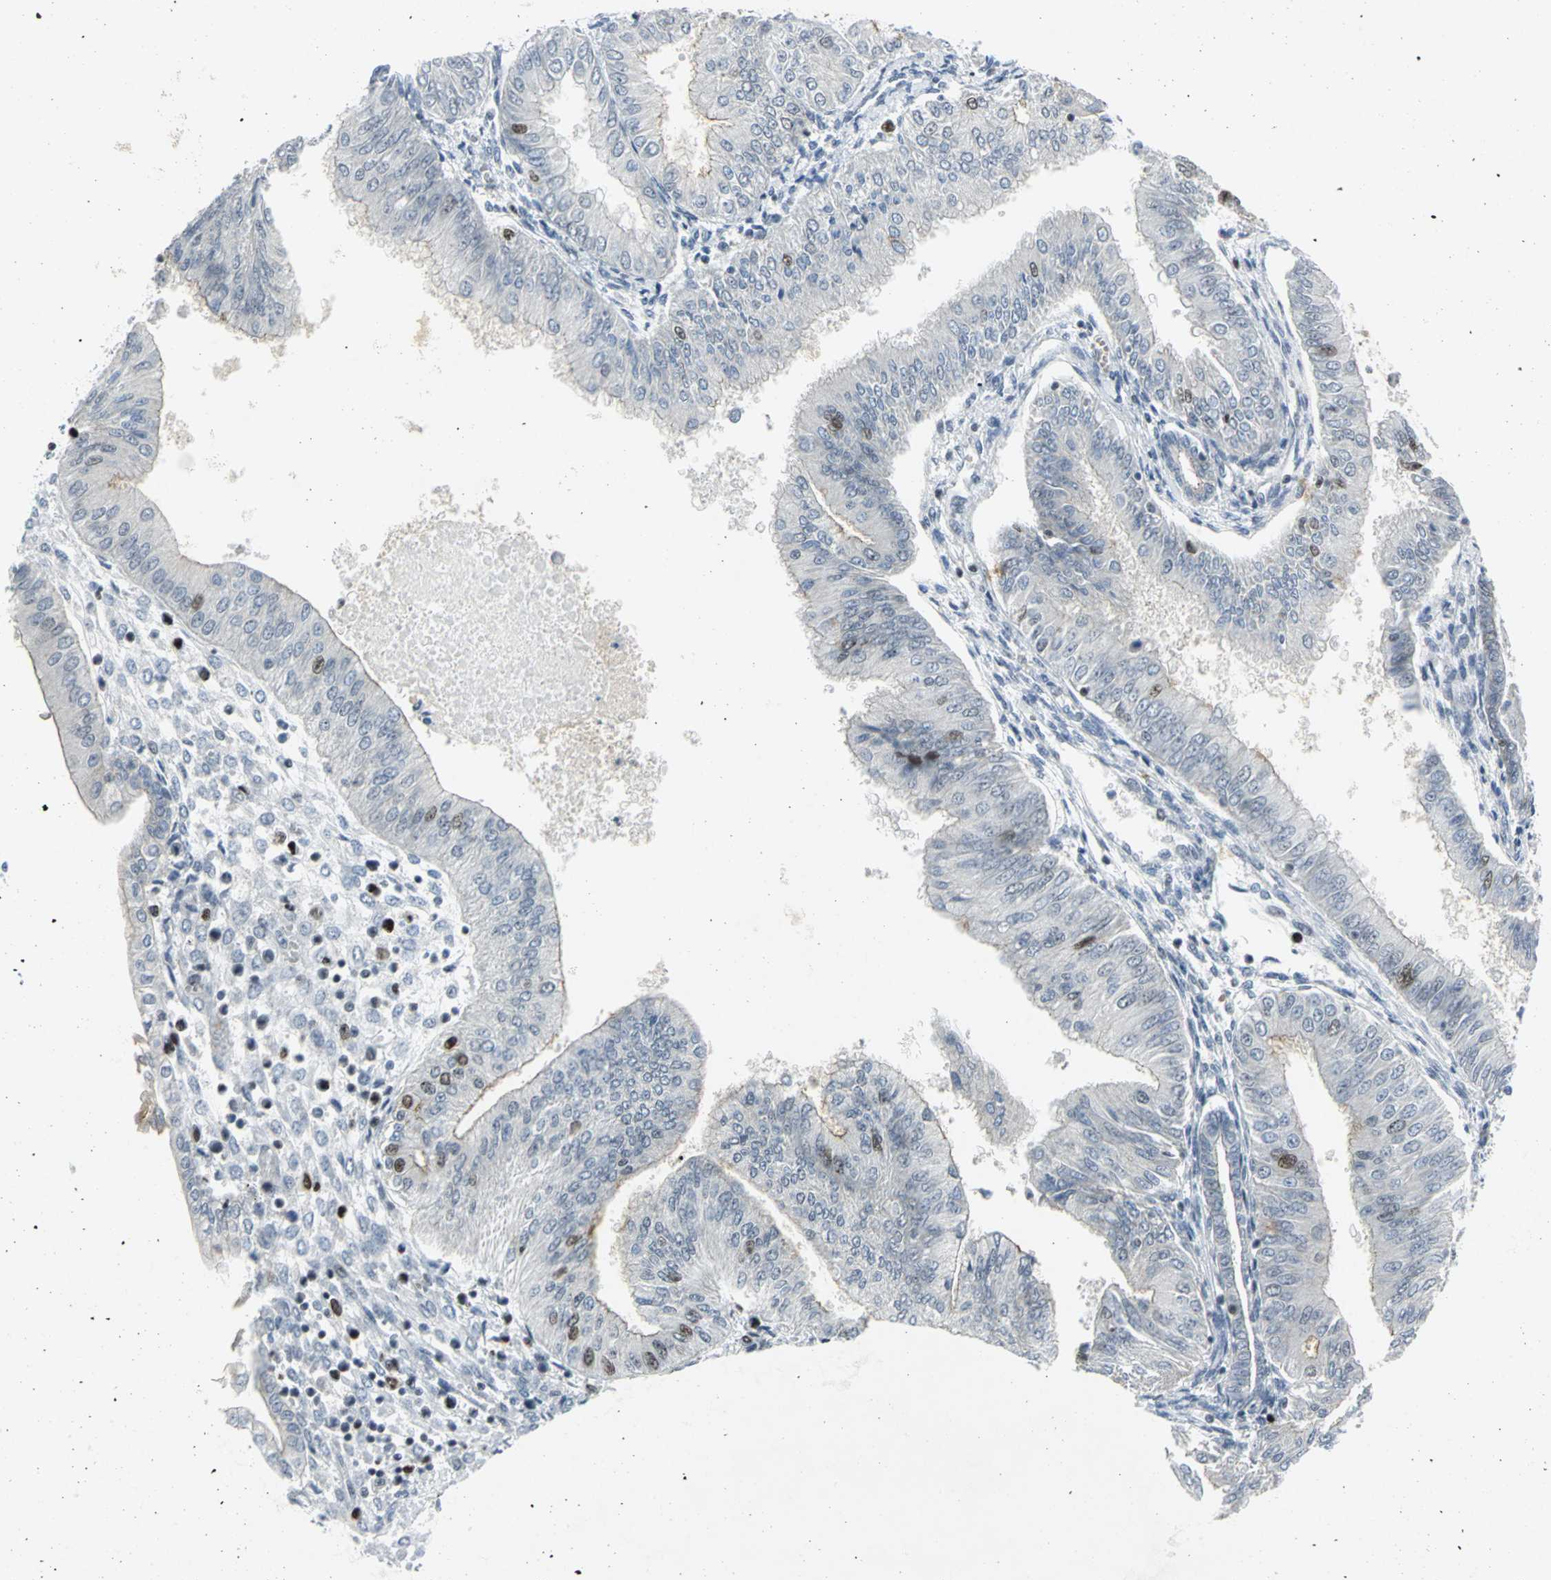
{"staining": {"intensity": "weak", "quantity": "<25%", "location": "nuclear"}, "tissue": "endometrial cancer", "cell_type": "Tumor cells", "image_type": "cancer", "snomed": [{"axis": "morphology", "description": "Adenocarcinoma, NOS"}, {"axis": "topography", "description": "Endometrium"}], "caption": "IHC of human endometrial cancer (adenocarcinoma) displays no expression in tumor cells. Nuclei are stained in blue.", "gene": "RPA1", "patient": {"sex": "female", "age": 53}}